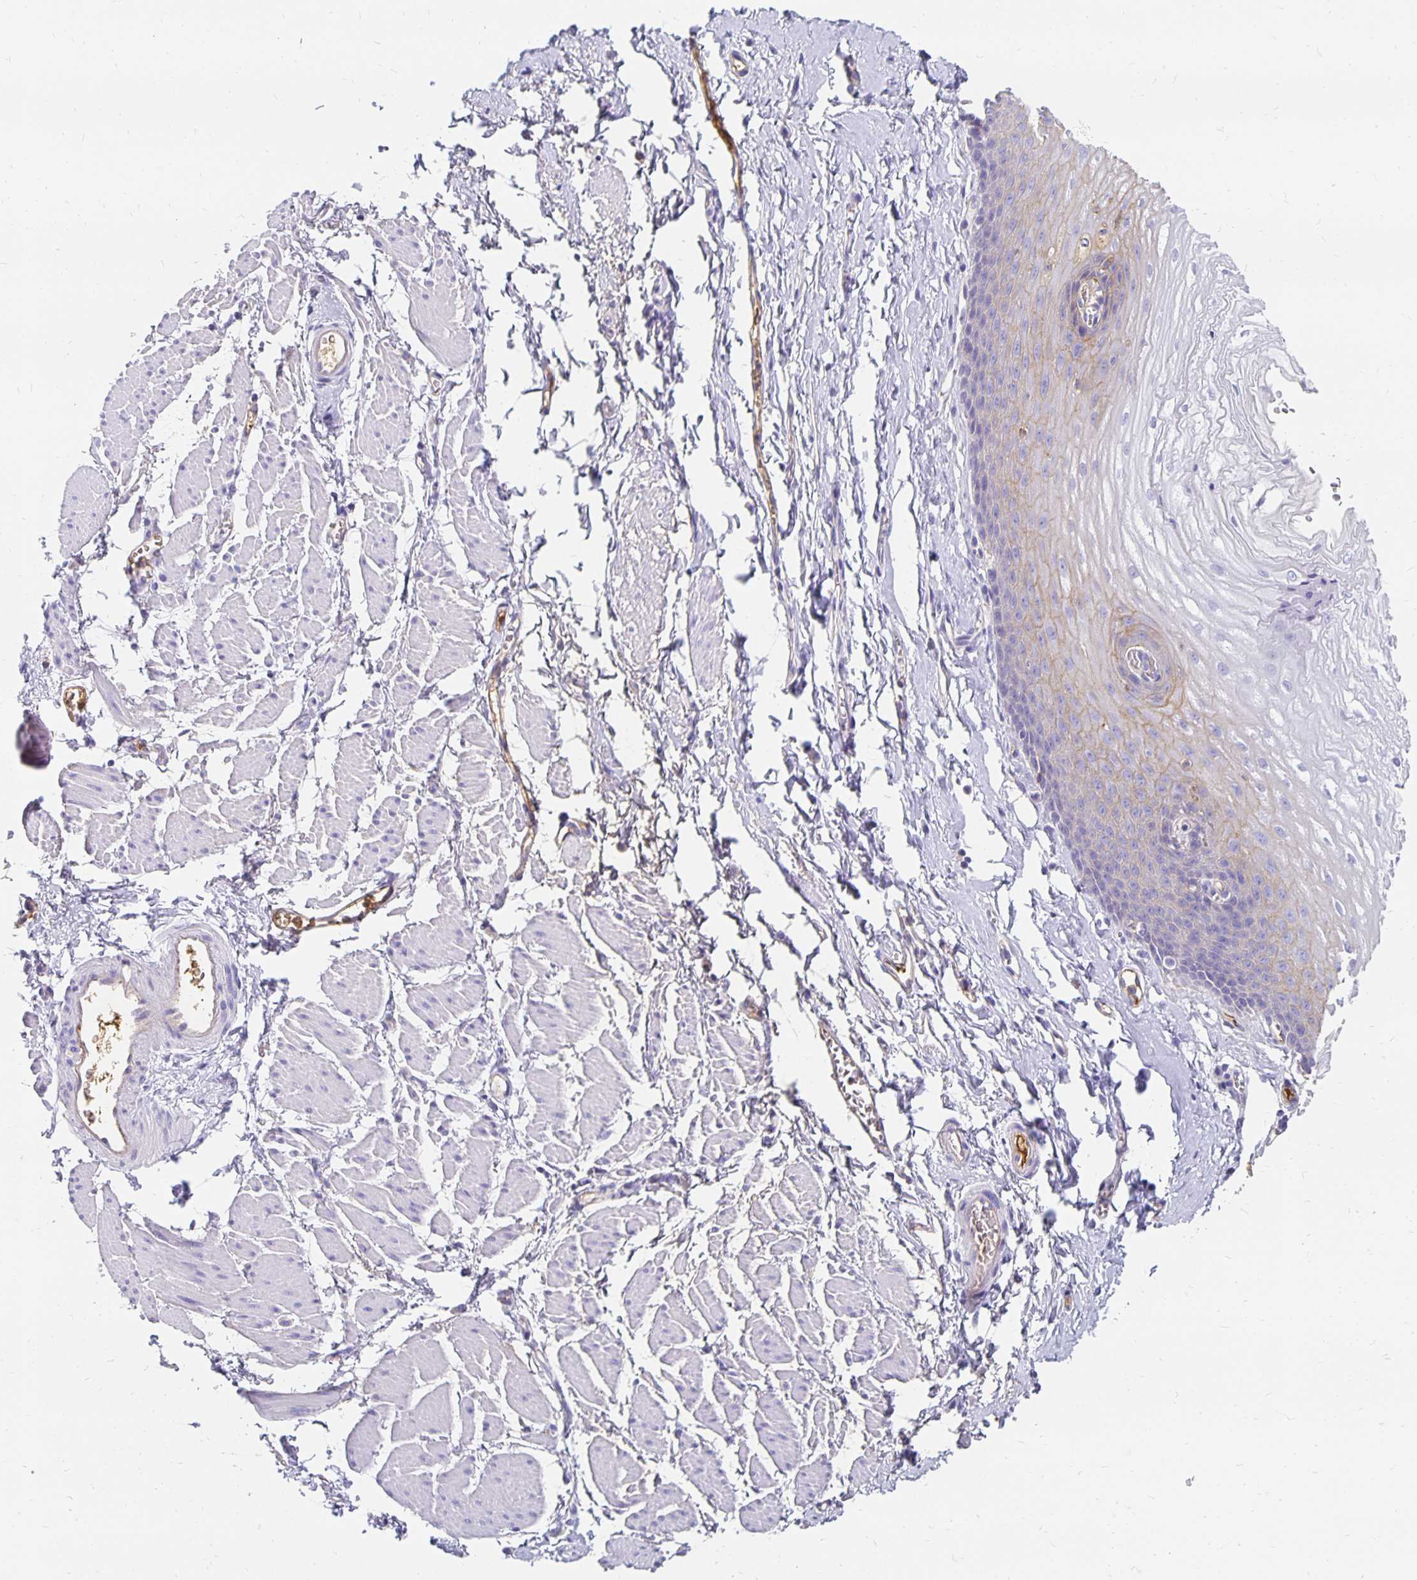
{"staining": {"intensity": "weak", "quantity": "25%-75%", "location": "cytoplasmic/membranous"}, "tissue": "esophagus", "cell_type": "Squamous epithelial cells", "image_type": "normal", "snomed": [{"axis": "morphology", "description": "Normal tissue, NOS"}, {"axis": "topography", "description": "Esophagus"}], "caption": "Weak cytoplasmic/membranous staining is appreciated in approximately 25%-75% of squamous epithelial cells in normal esophagus. (Brightfield microscopy of DAB IHC at high magnification).", "gene": "APOB", "patient": {"sex": "male", "age": 70}}